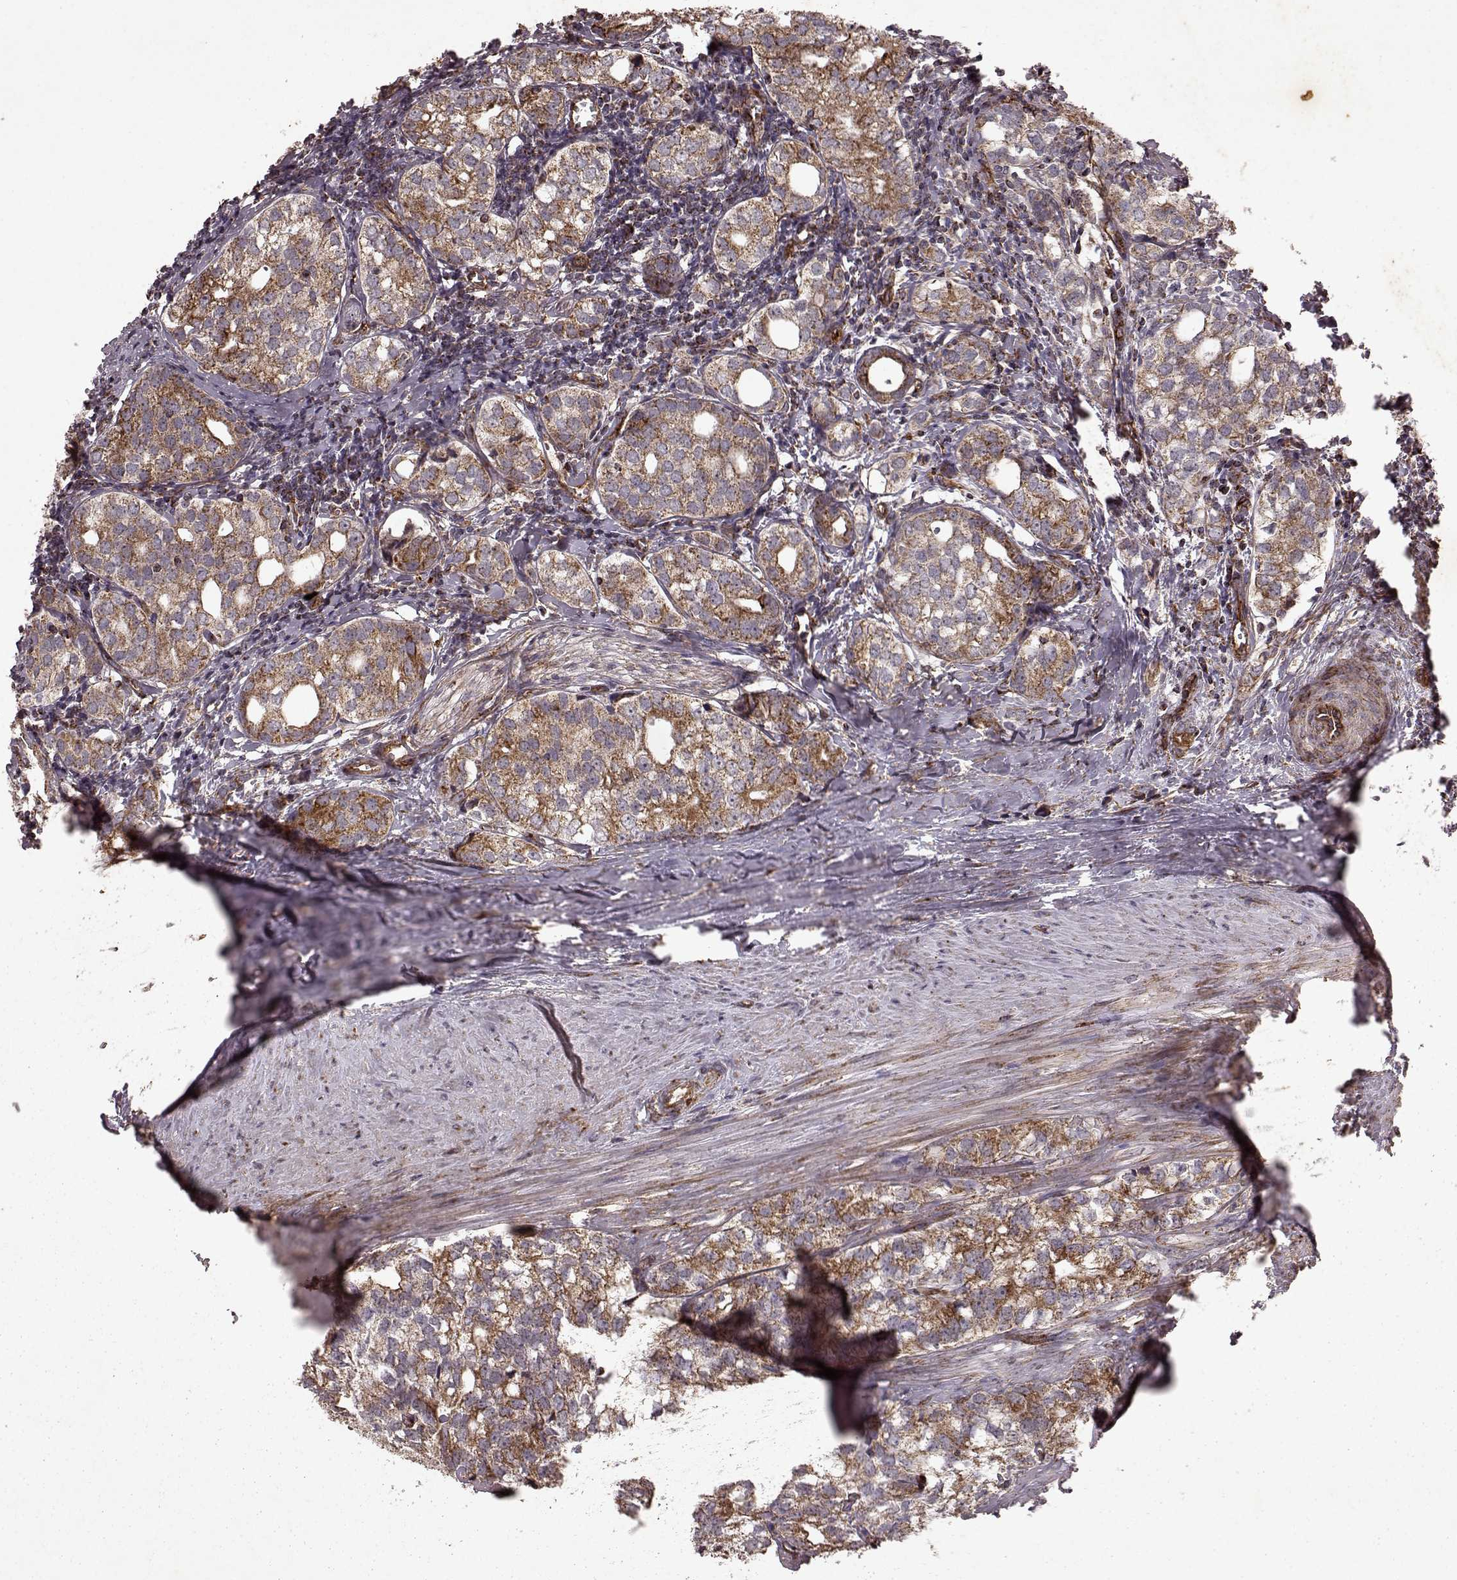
{"staining": {"intensity": "moderate", "quantity": ">75%", "location": "cytoplasmic/membranous"}, "tissue": "prostate cancer", "cell_type": "Tumor cells", "image_type": "cancer", "snomed": [{"axis": "morphology", "description": "Adenocarcinoma, NOS"}, {"axis": "topography", "description": "Prostate and seminal vesicle, NOS"}], "caption": "Immunohistochemical staining of human adenocarcinoma (prostate) demonstrates medium levels of moderate cytoplasmic/membranous protein positivity in approximately >75% of tumor cells.", "gene": "FXN", "patient": {"sex": "male", "age": 63}}